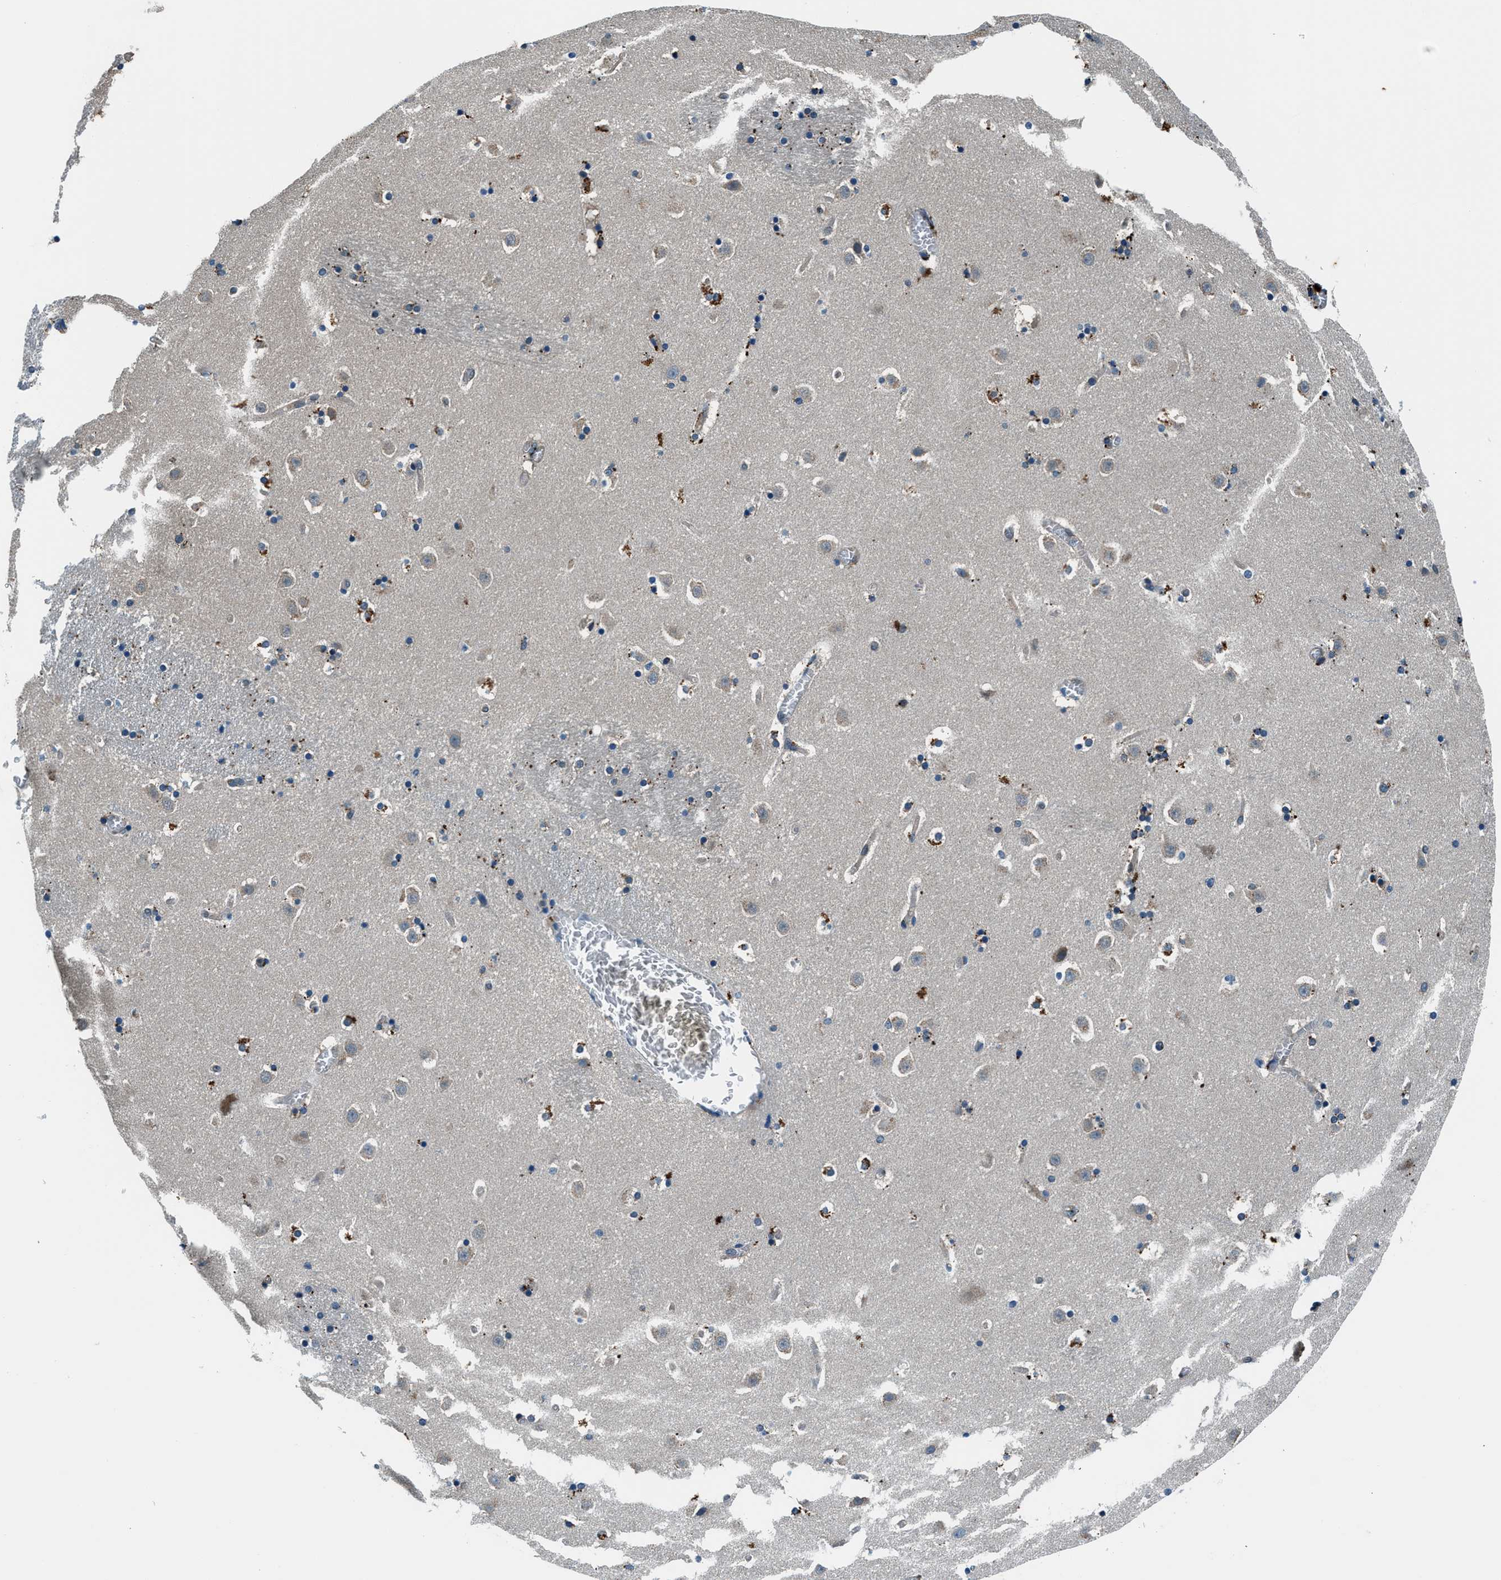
{"staining": {"intensity": "moderate", "quantity": "25%-75%", "location": "cytoplasmic/membranous"}, "tissue": "caudate", "cell_type": "Glial cells", "image_type": "normal", "snomed": [{"axis": "morphology", "description": "Normal tissue, NOS"}, {"axis": "topography", "description": "Lateral ventricle wall"}], "caption": "Glial cells display medium levels of moderate cytoplasmic/membranous expression in about 25%-75% of cells in benign caudate. Immunohistochemistry (ihc) stains the protein in brown and the nuclei are stained blue.", "gene": "SLC19A2", "patient": {"sex": "male", "age": 45}}